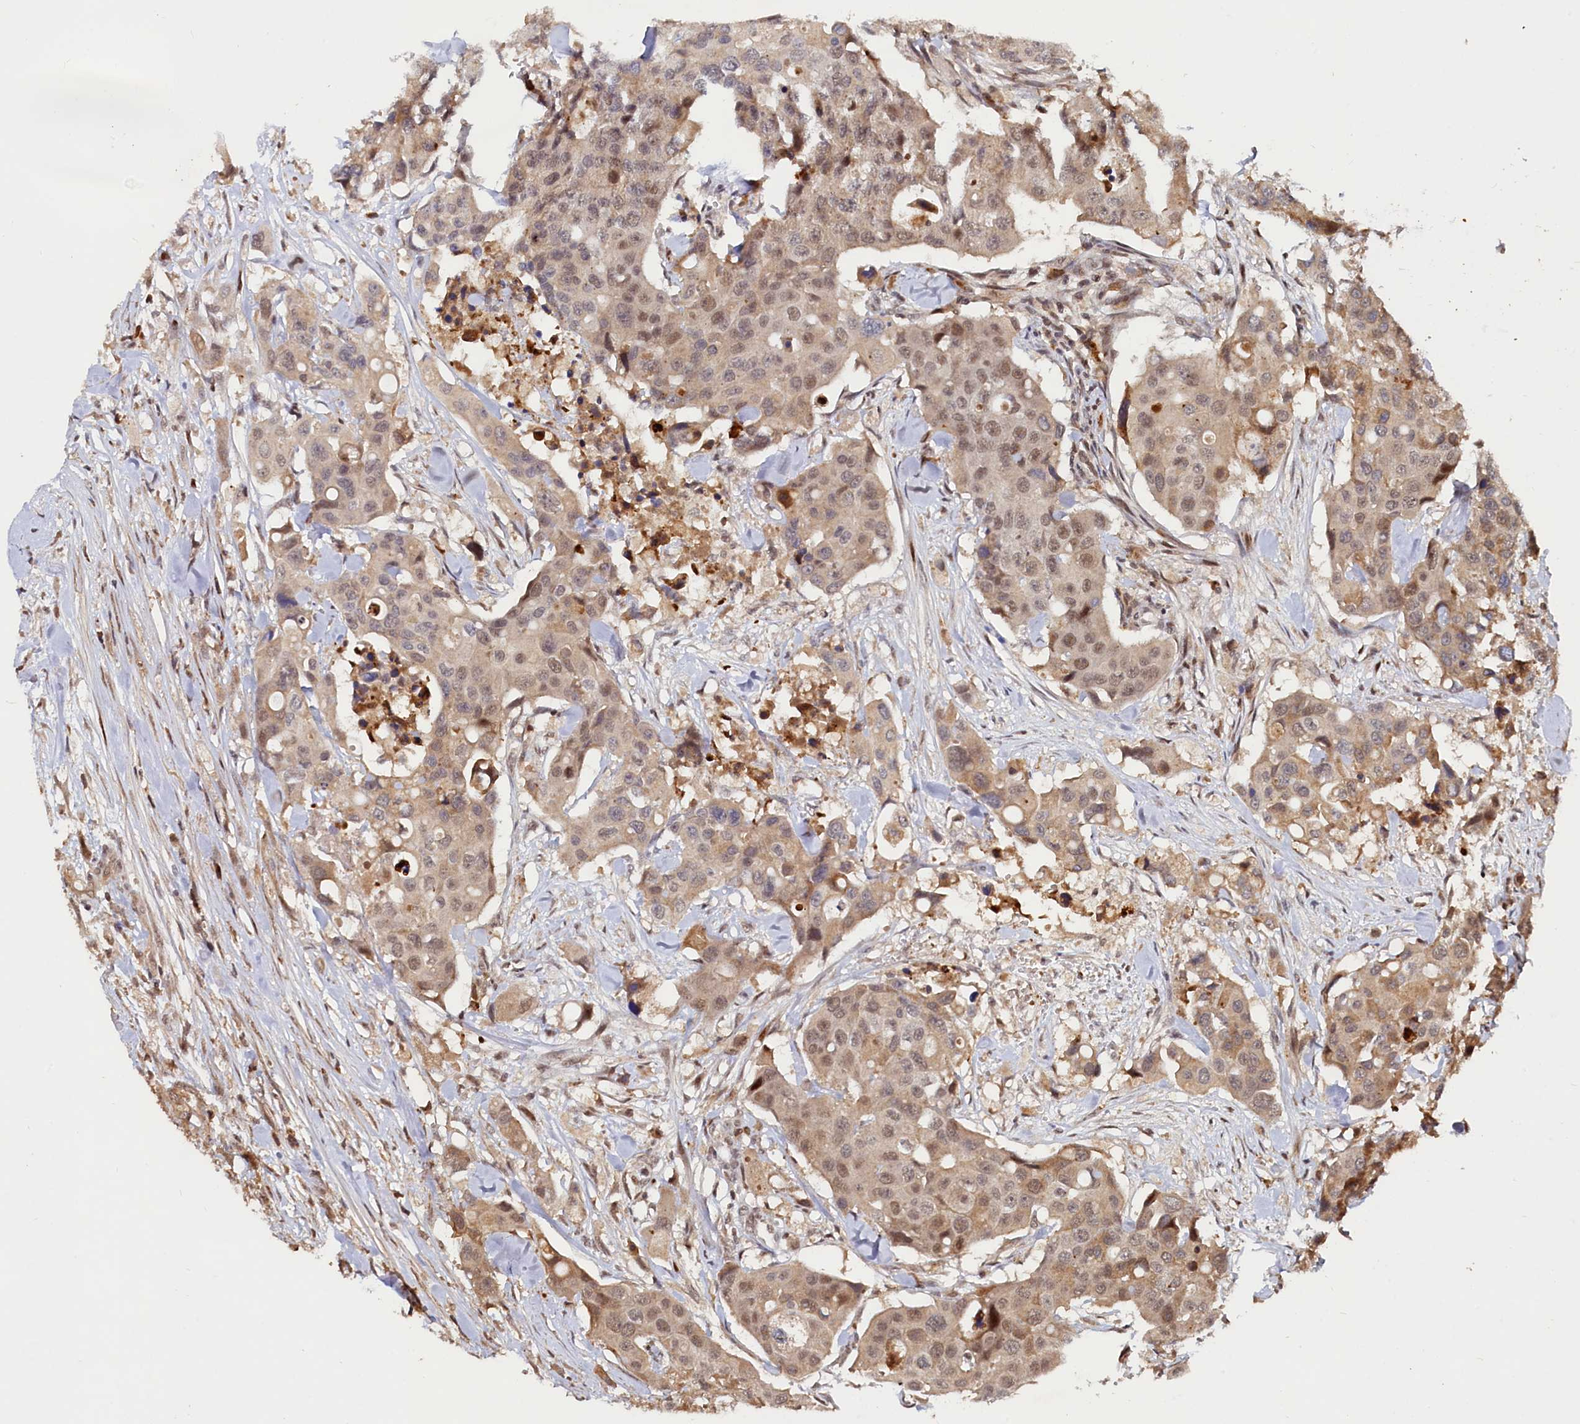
{"staining": {"intensity": "weak", "quantity": ">75%", "location": "nuclear"}, "tissue": "colorectal cancer", "cell_type": "Tumor cells", "image_type": "cancer", "snomed": [{"axis": "morphology", "description": "Adenocarcinoma, NOS"}, {"axis": "topography", "description": "Colon"}], "caption": "Tumor cells reveal weak nuclear expression in approximately >75% of cells in colorectal cancer (adenocarcinoma).", "gene": "TRAPPC4", "patient": {"sex": "male", "age": 77}}